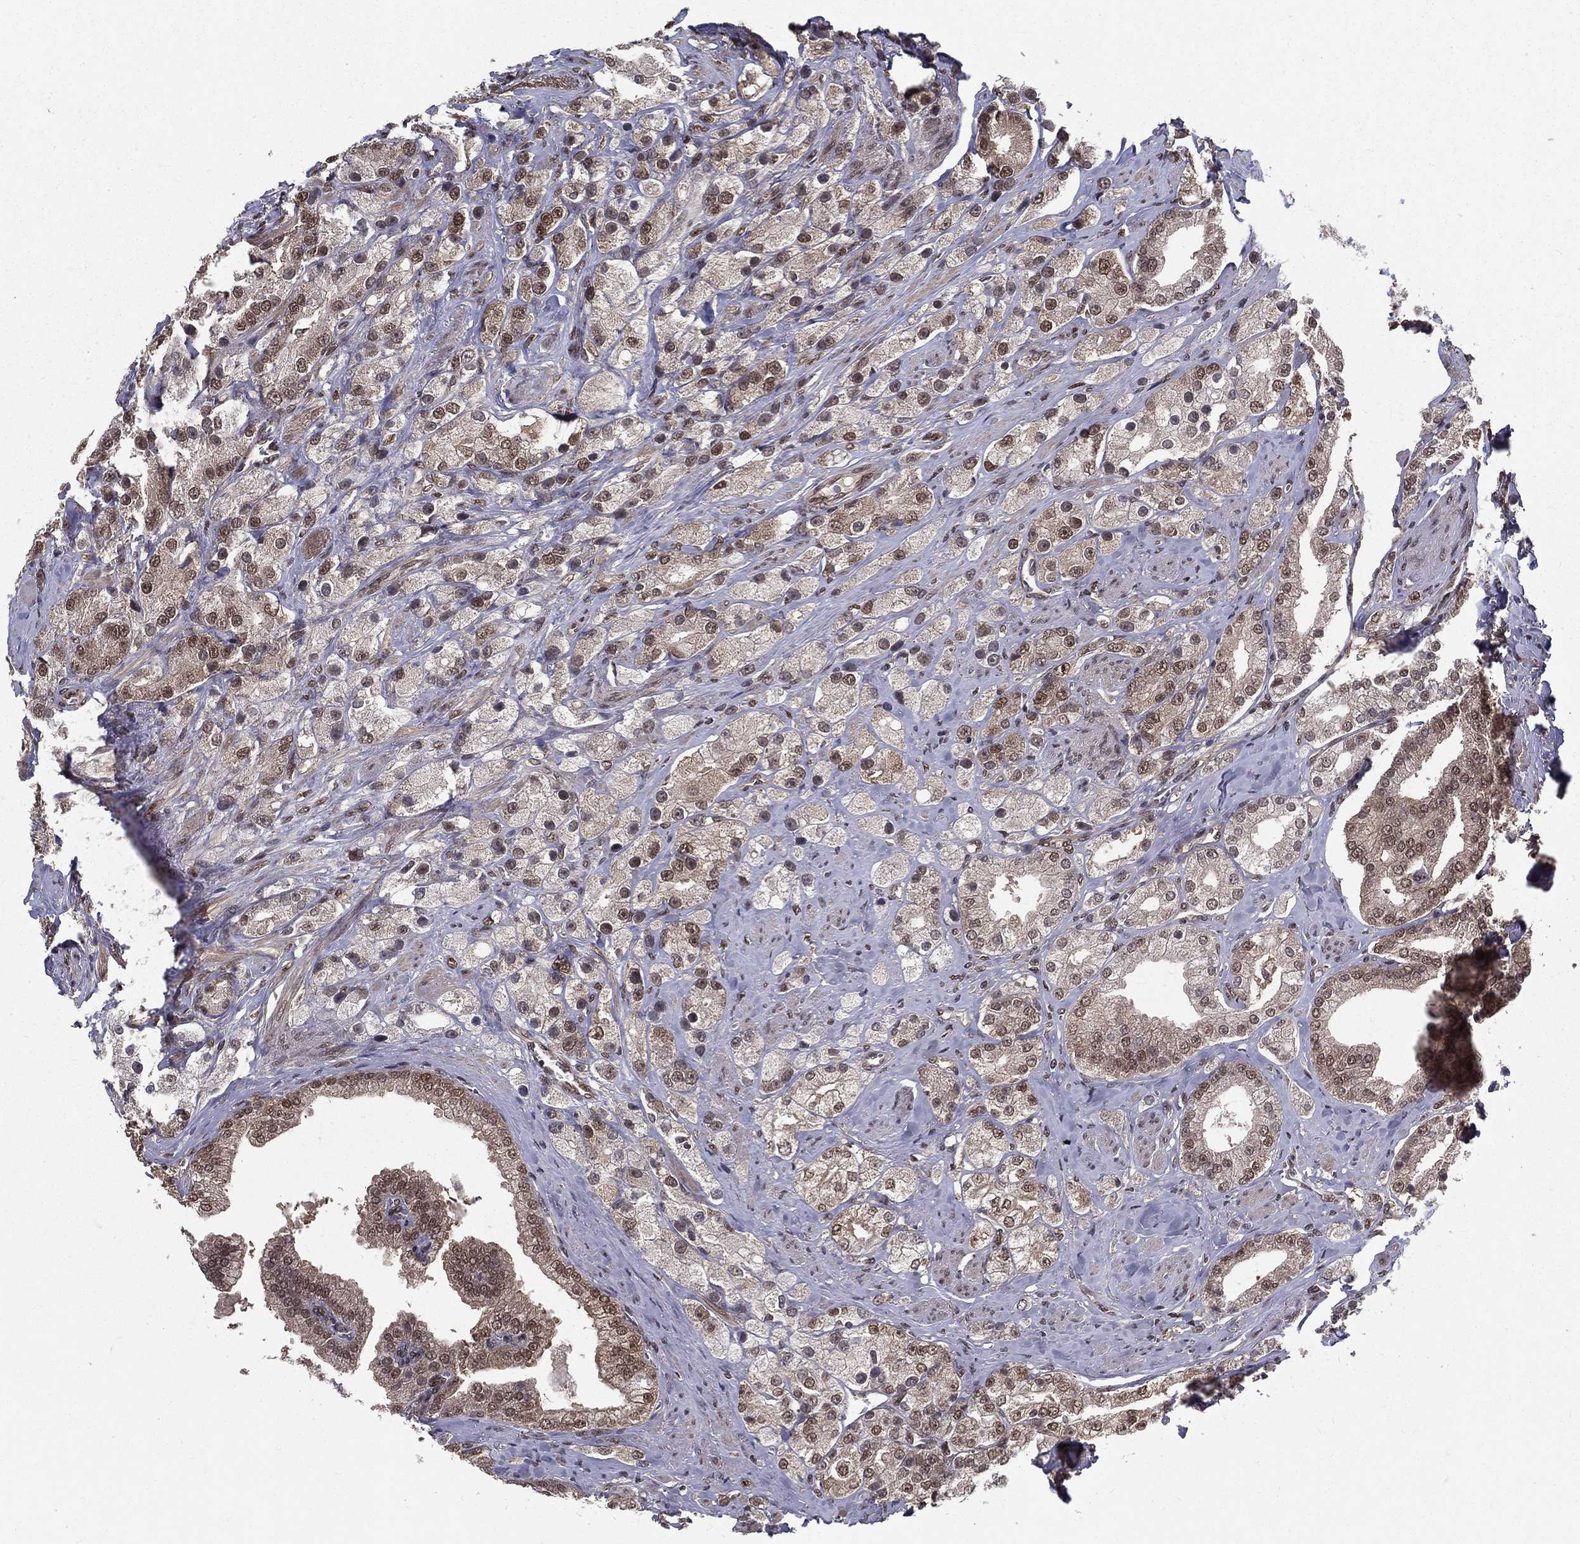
{"staining": {"intensity": "moderate", "quantity": "25%-75%", "location": "cytoplasmic/membranous,nuclear"}, "tissue": "prostate cancer", "cell_type": "Tumor cells", "image_type": "cancer", "snomed": [{"axis": "morphology", "description": "Adenocarcinoma, NOS"}, {"axis": "topography", "description": "Prostate and seminal vesicle, NOS"}, {"axis": "topography", "description": "Prostate"}], "caption": "Prostate adenocarcinoma tissue exhibits moderate cytoplasmic/membranous and nuclear positivity in approximately 25%-75% of tumor cells", "gene": "CARM1", "patient": {"sex": "male", "age": 67}}